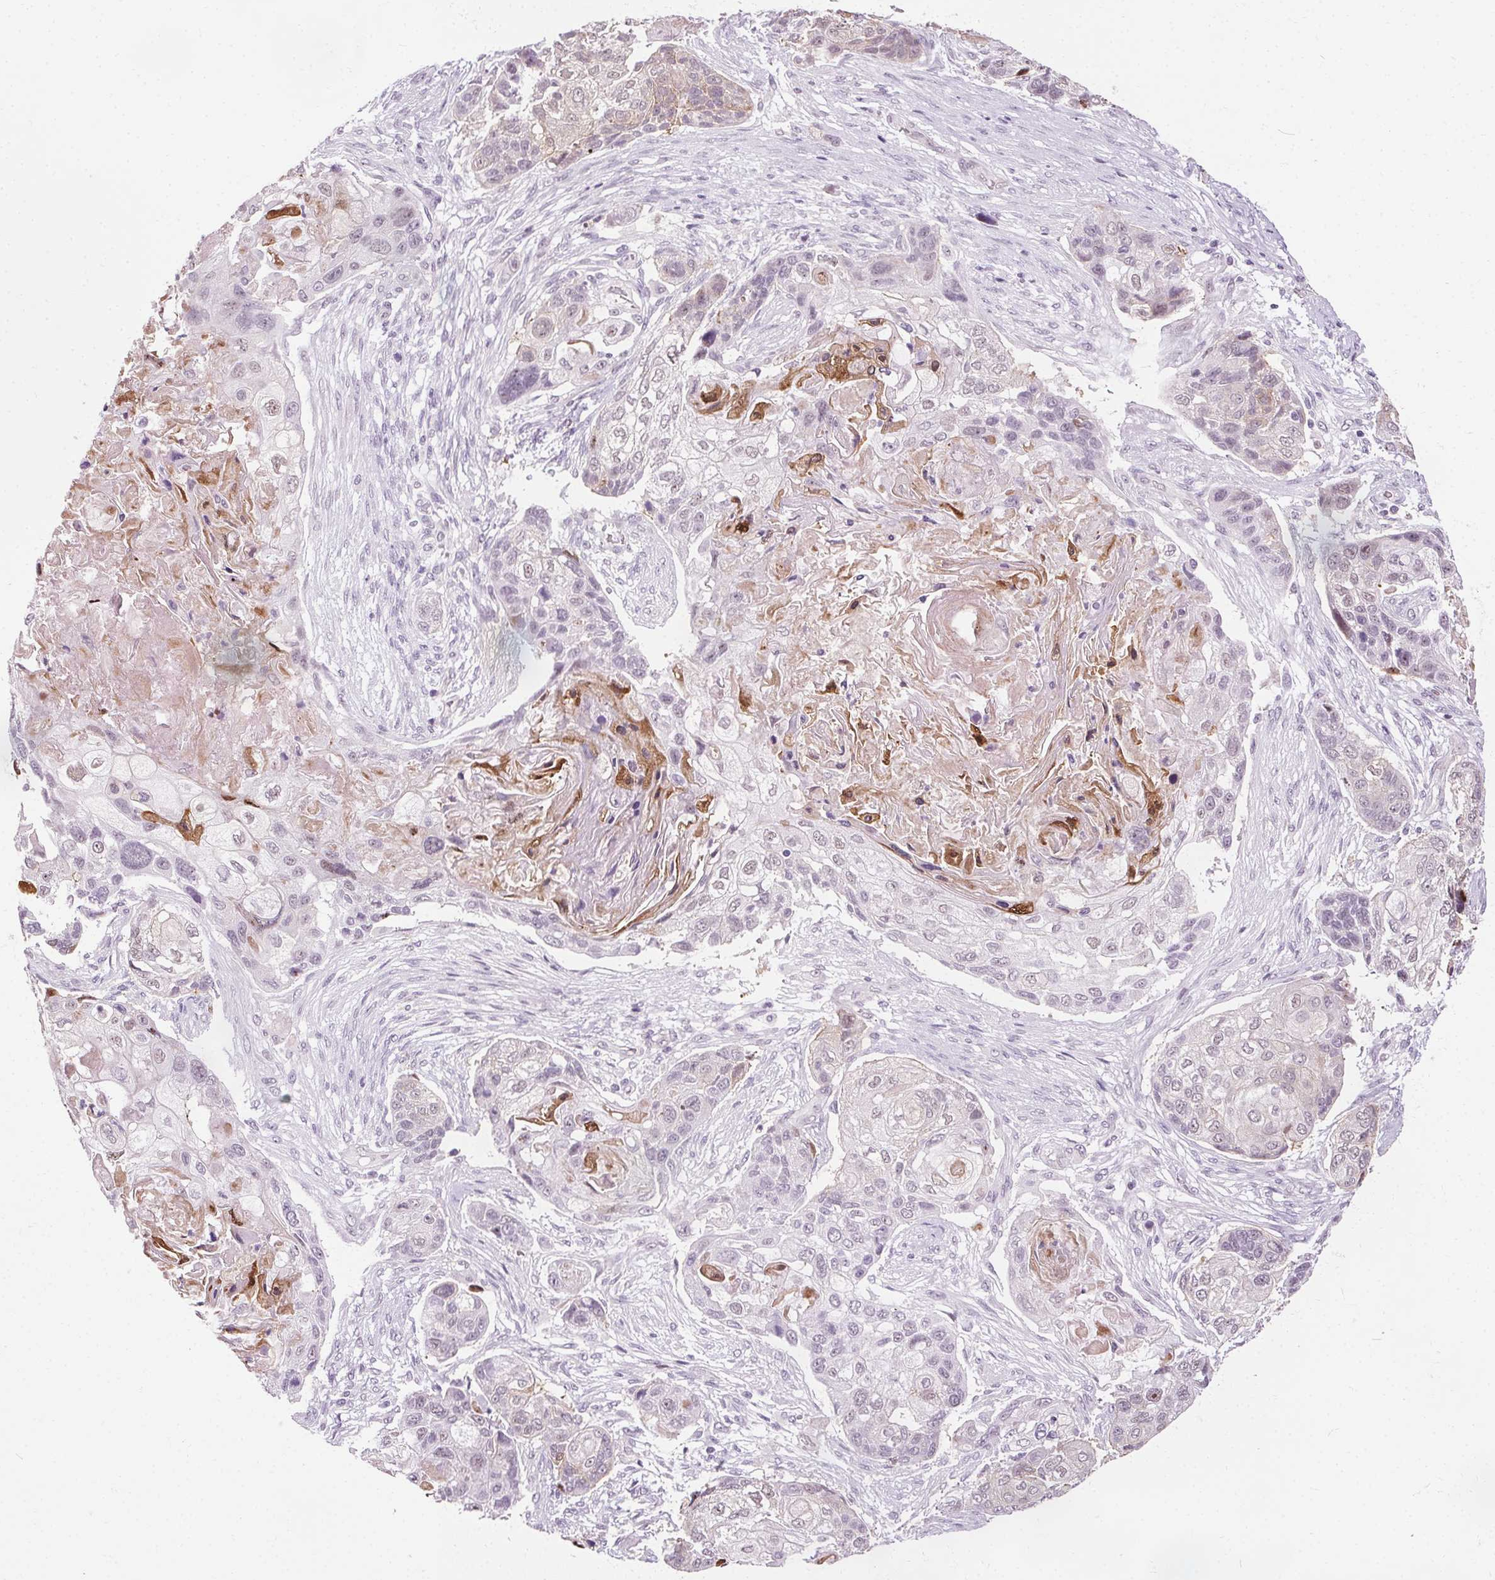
{"staining": {"intensity": "negative", "quantity": "none", "location": "none"}, "tissue": "lung cancer", "cell_type": "Tumor cells", "image_type": "cancer", "snomed": [{"axis": "morphology", "description": "Squamous cell carcinoma, NOS"}, {"axis": "topography", "description": "Lung"}], "caption": "The immunohistochemistry image has no significant positivity in tumor cells of lung cancer tissue.", "gene": "CEBPA", "patient": {"sex": "male", "age": 69}}